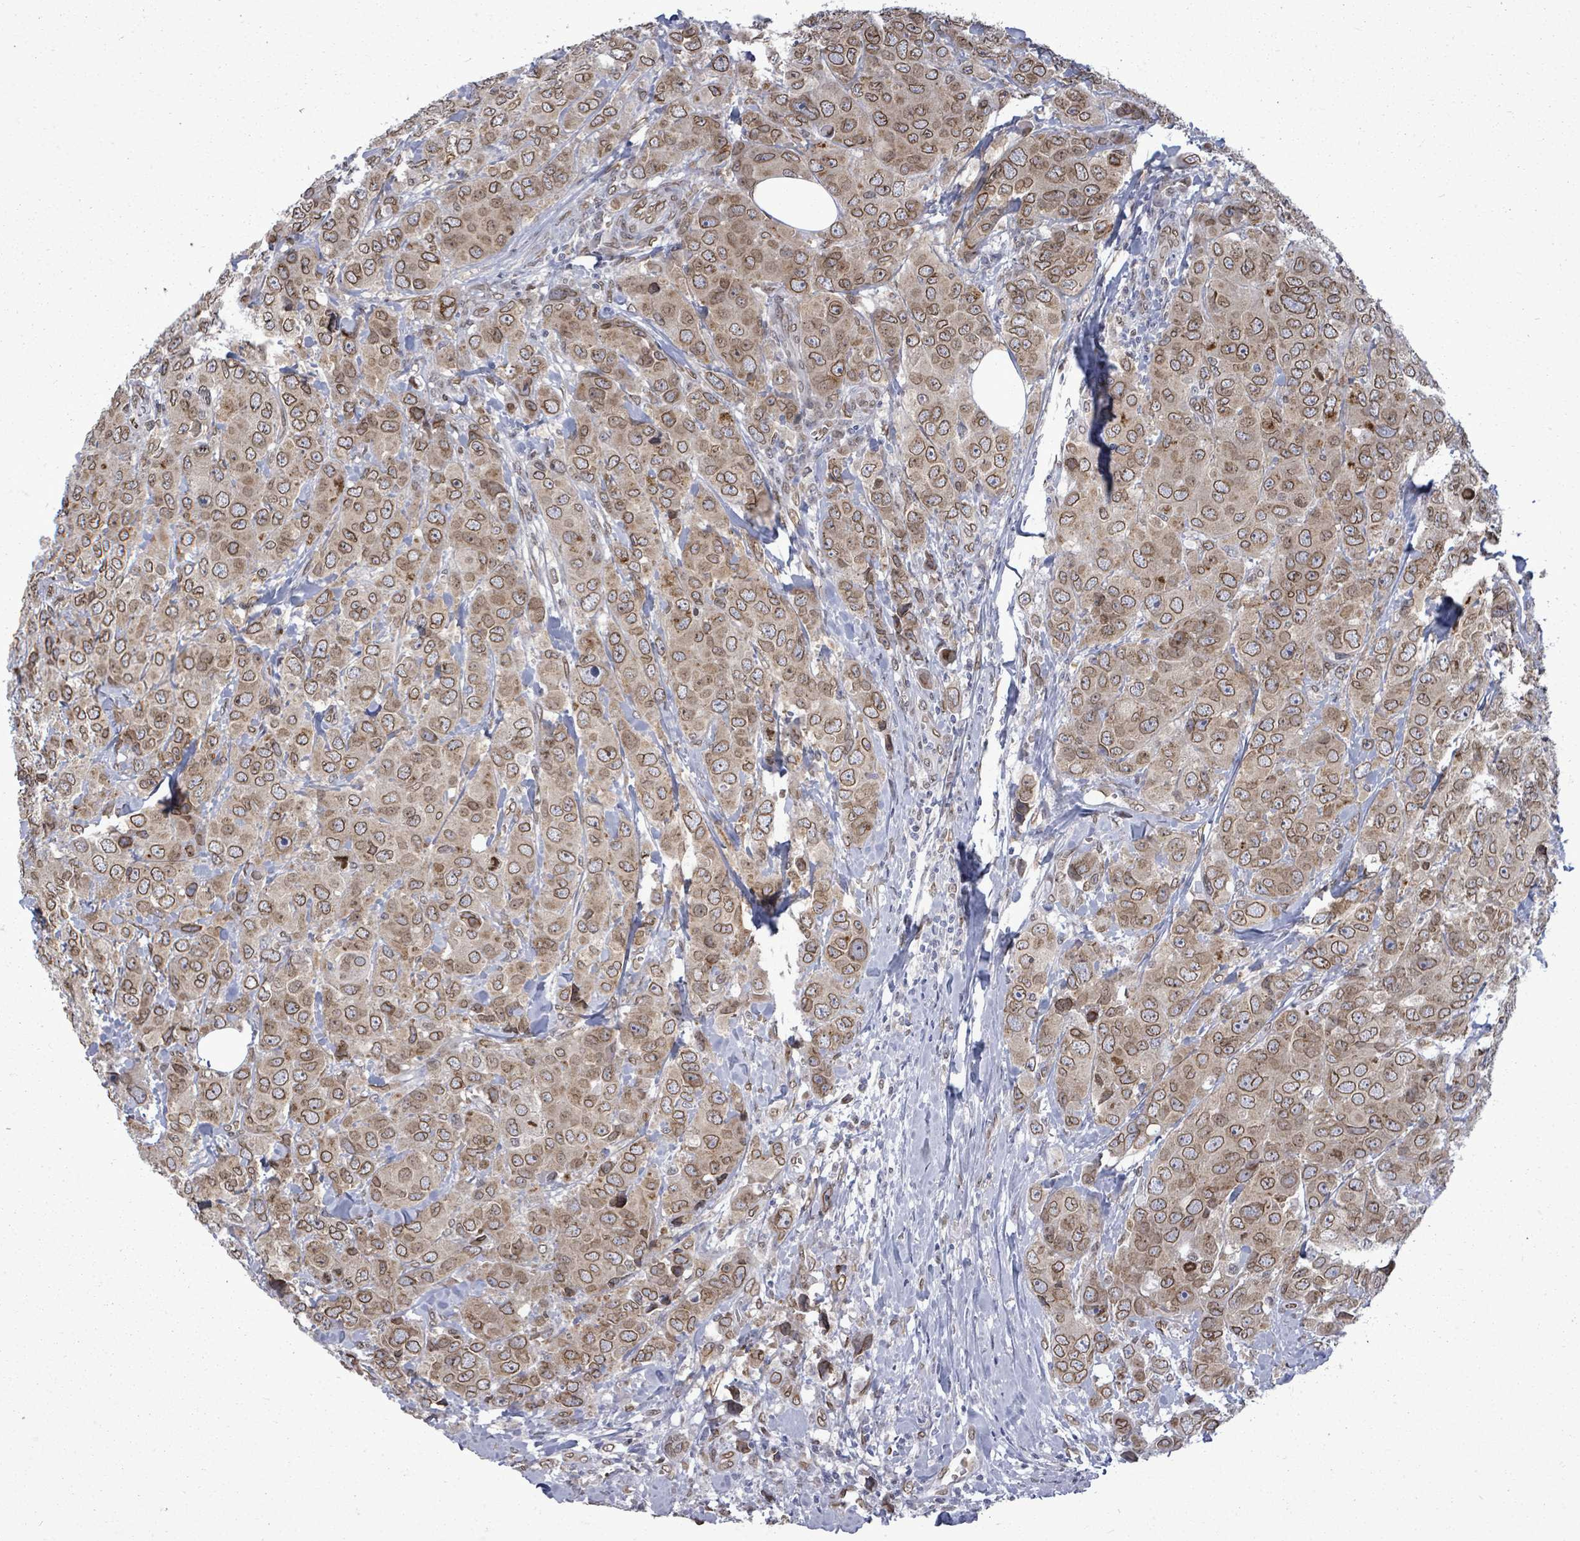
{"staining": {"intensity": "moderate", "quantity": ">75%", "location": "cytoplasmic/membranous,nuclear"}, "tissue": "breast cancer", "cell_type": "Tumor cells", "image_type": "cancer", "snomed": [{"axis": "morphology", "description": "Duct carcinoma"}, {"axis": "topography", "description": "Breast"}], "caption": "Breast cancer stained with a brown dye shows moderate cytoplasmic/membranous and nuclear positive staining in about >75% of tumor cells.", "gene": "ARFGAP1", "patient": {"sex": "female", "age": 43}}